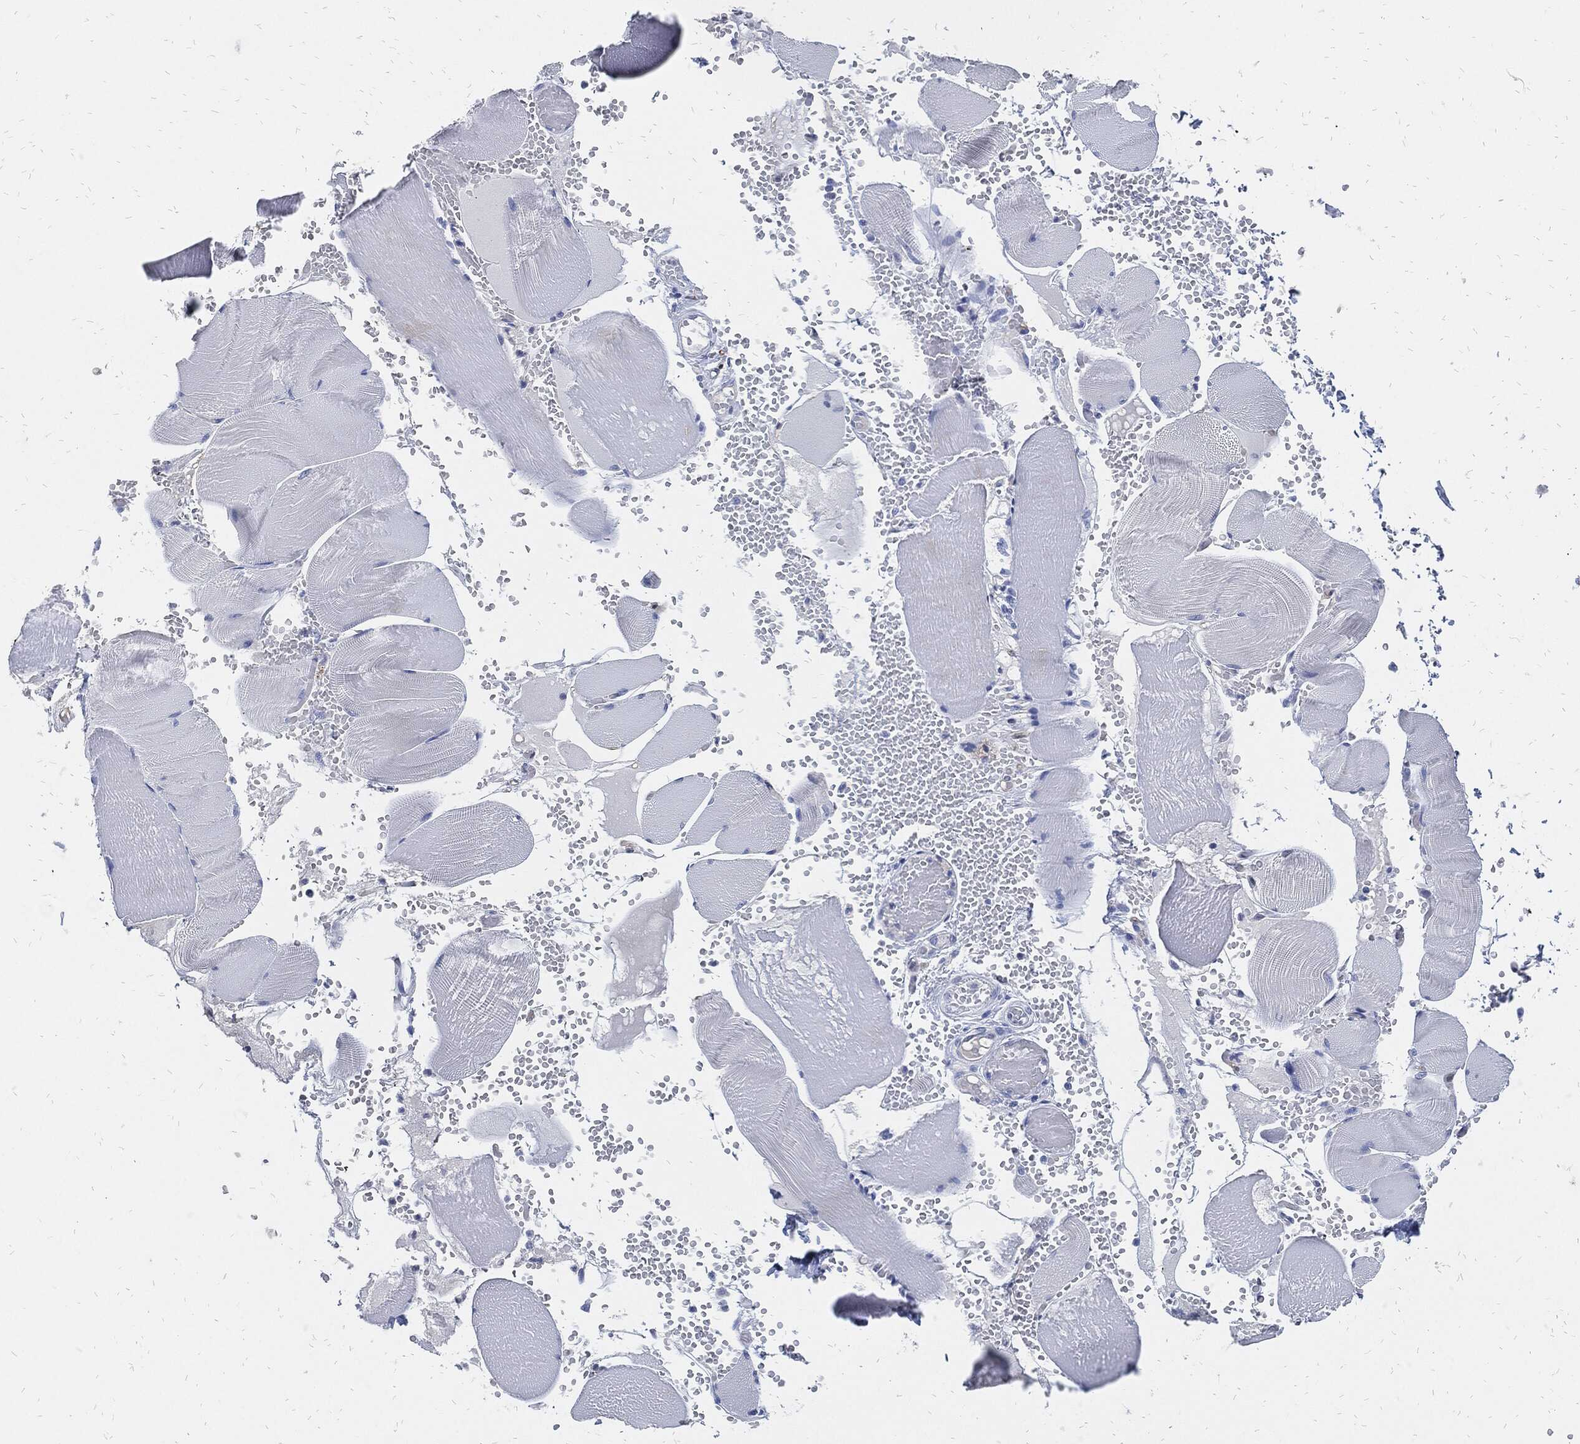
{"staining": {"intensity": "negative", "quantity": "none", "location": "none"}, "tissue": "skeletal muscle", "cell_type": "Myocytes", "image_type": "normal", "snomed": [{"axis": "morphology", "description": "Normal tissue, NOS"}, {"axis": "topography", "description": "Skeletal muscle"}], "caption": "Immunohistochemistry of benign skeletal muscle exhibits no positivity in myocytes.", "gene": "FABP4", "patient": {"sex": "male", "age": 56}}